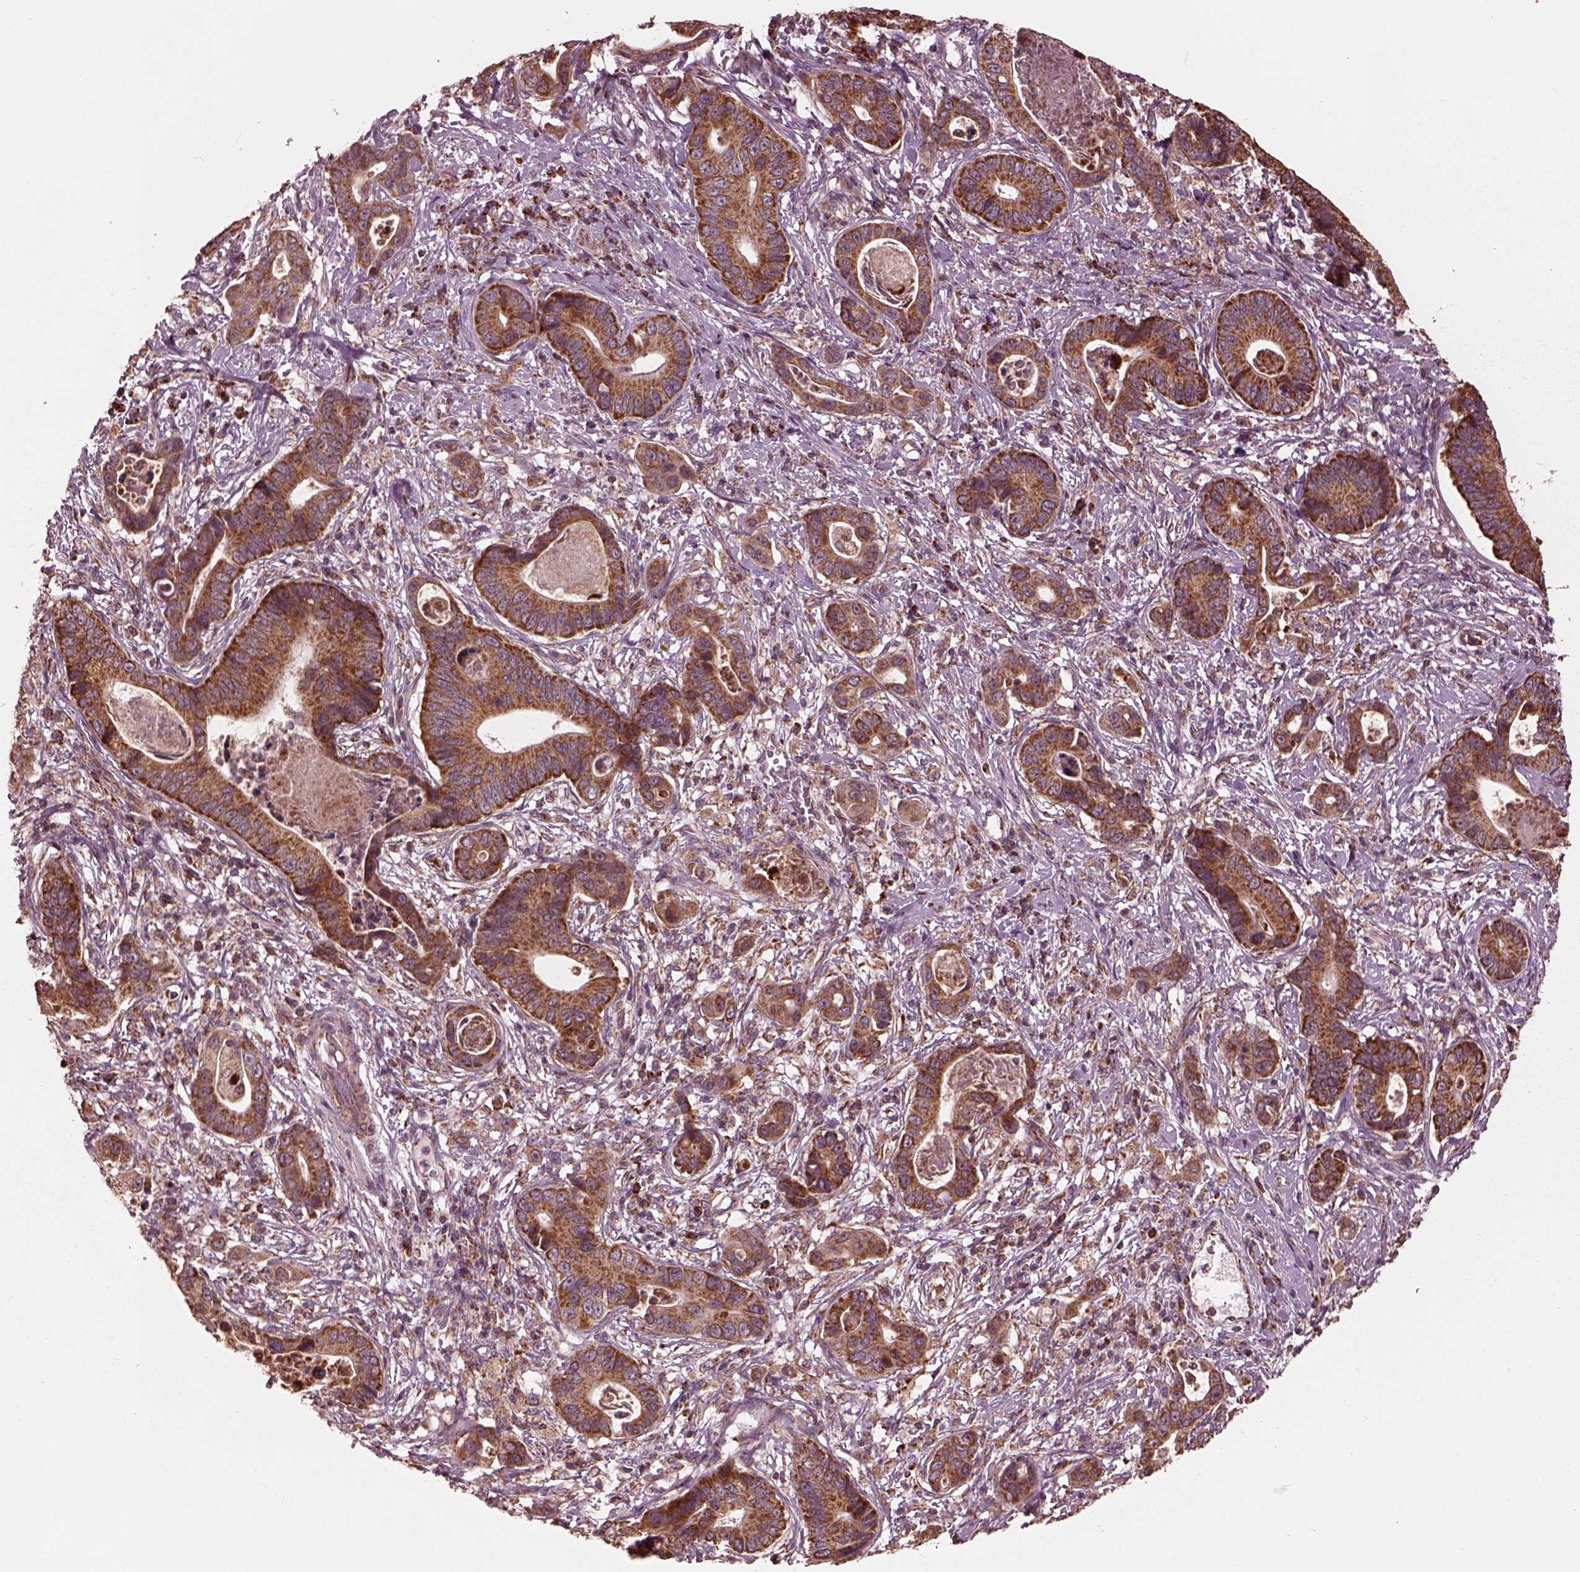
{"staining": {"intensity": "strong", "quantity": ">75%", "location": "cytoplasmic/membranous"}, "tissue": "stomach cancer", "cell_type": "Tumor cells", "image_type": "cancer", "snomed": [{"axis": "morphology", "description": "Adenocarcinoma, NOS"}, {"axis": "topography", "description": "Stomach"}], "caption": "High-power microscopy captured an immunohistochemistry (IHC) micrograph of stomach cancer (adenocarcinoma), revealing strong cytoplasmic/membranous positivity in about >75% of tumor cells.", "gene": "NDUFB10", "patient": {"sex": "male", "age": 84}}